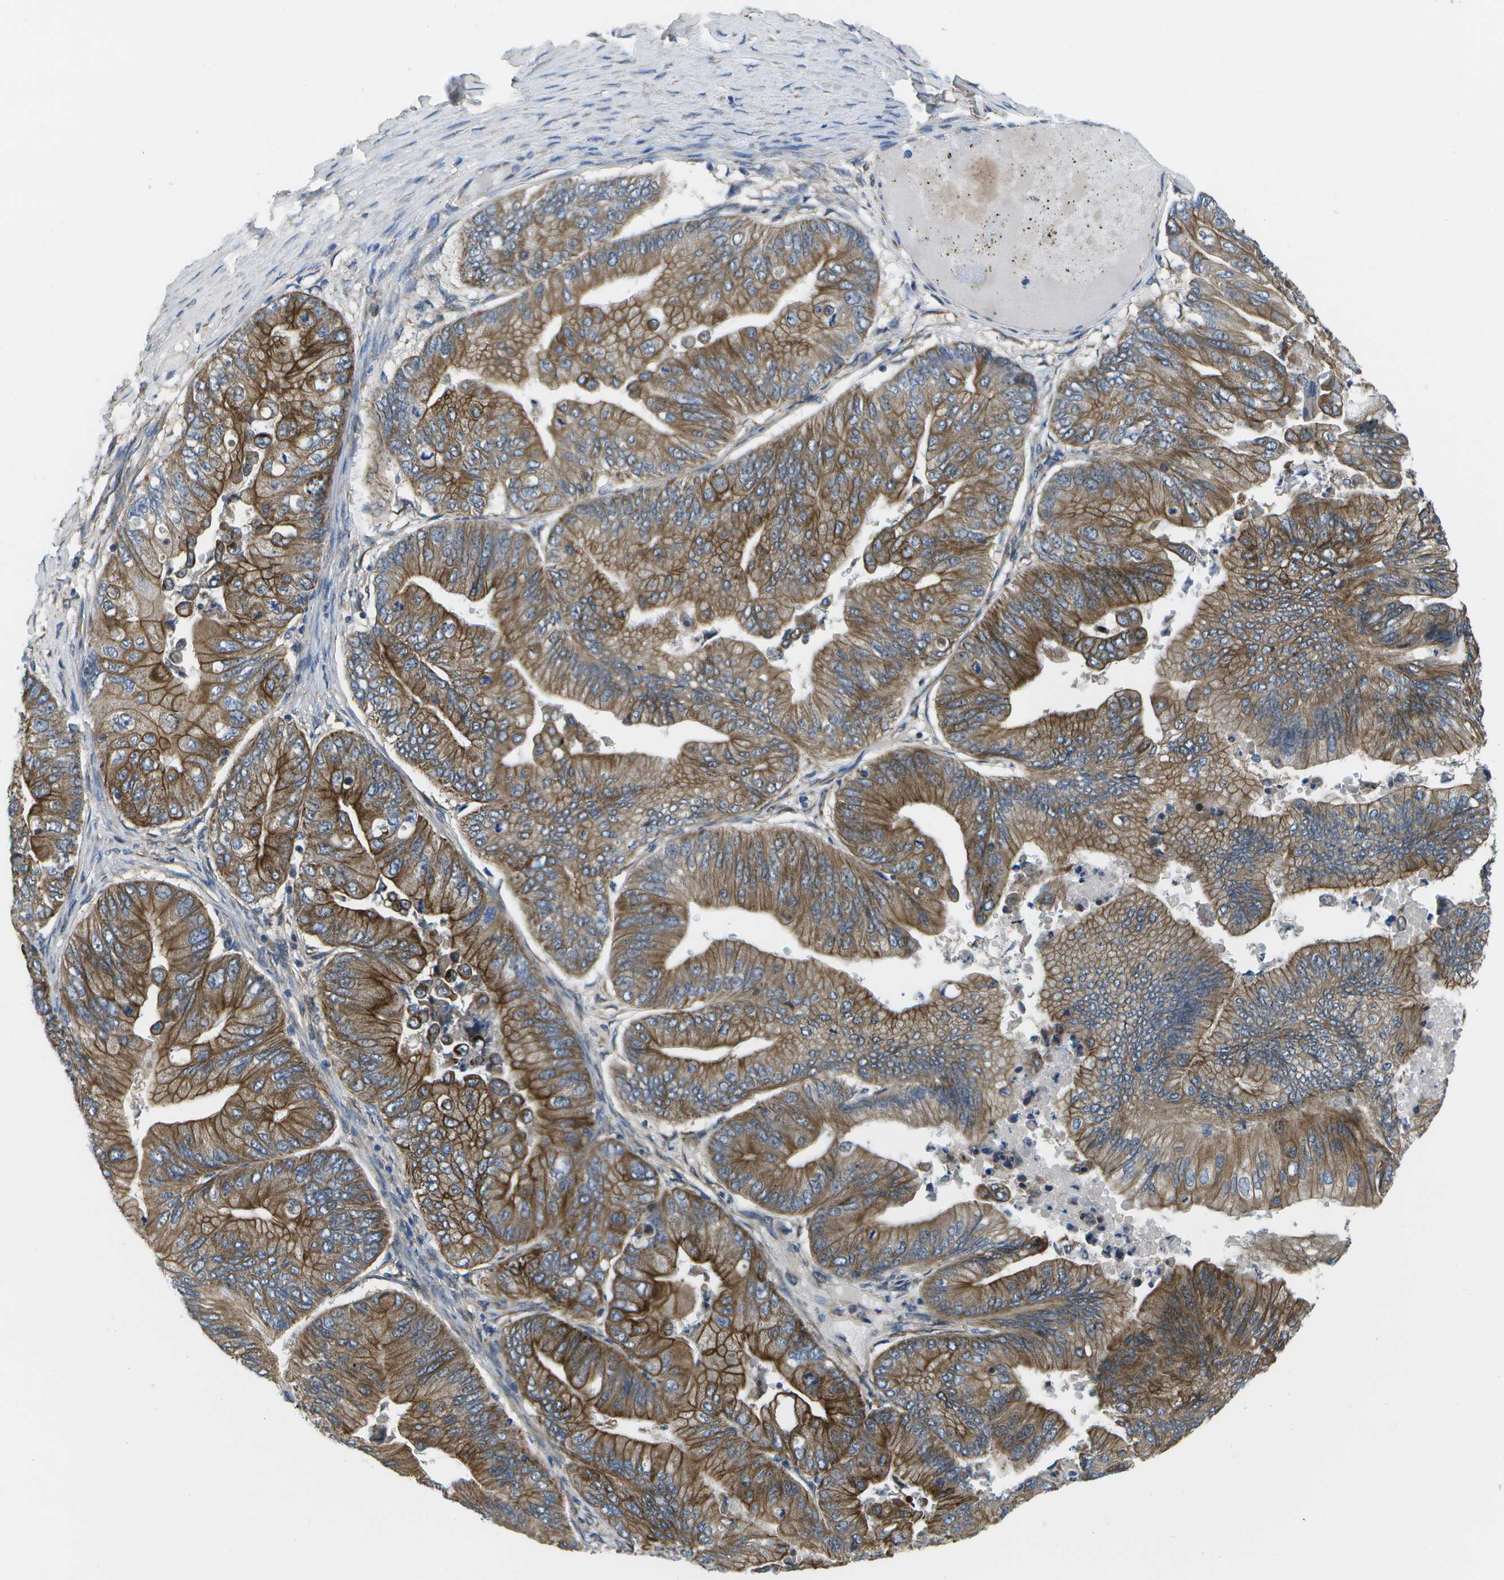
{"staining": {"intensity": "moderate", "quantity": ">75%", "location": "cytoplasmic/membranous"}, "tissue": "ovarian cancer", "cell_type": "Tumor cells", "image_type": "cancer", "snomed": [{"axis": "morphology", "description": "Cystadenocarcinoma, mucinous, NOS"}, {"axis": "topography", "description": "Ovary"}], "caption": "DAB (3,3'-diaminobenzidine) immunohistochemical staining of ovarian cancer displays moderate cytoplasmic/membranous protein positivity in approximately >75% of tumor cells.", "gene": "P3H1", "patient": {"sex": "female", "age": 61}}